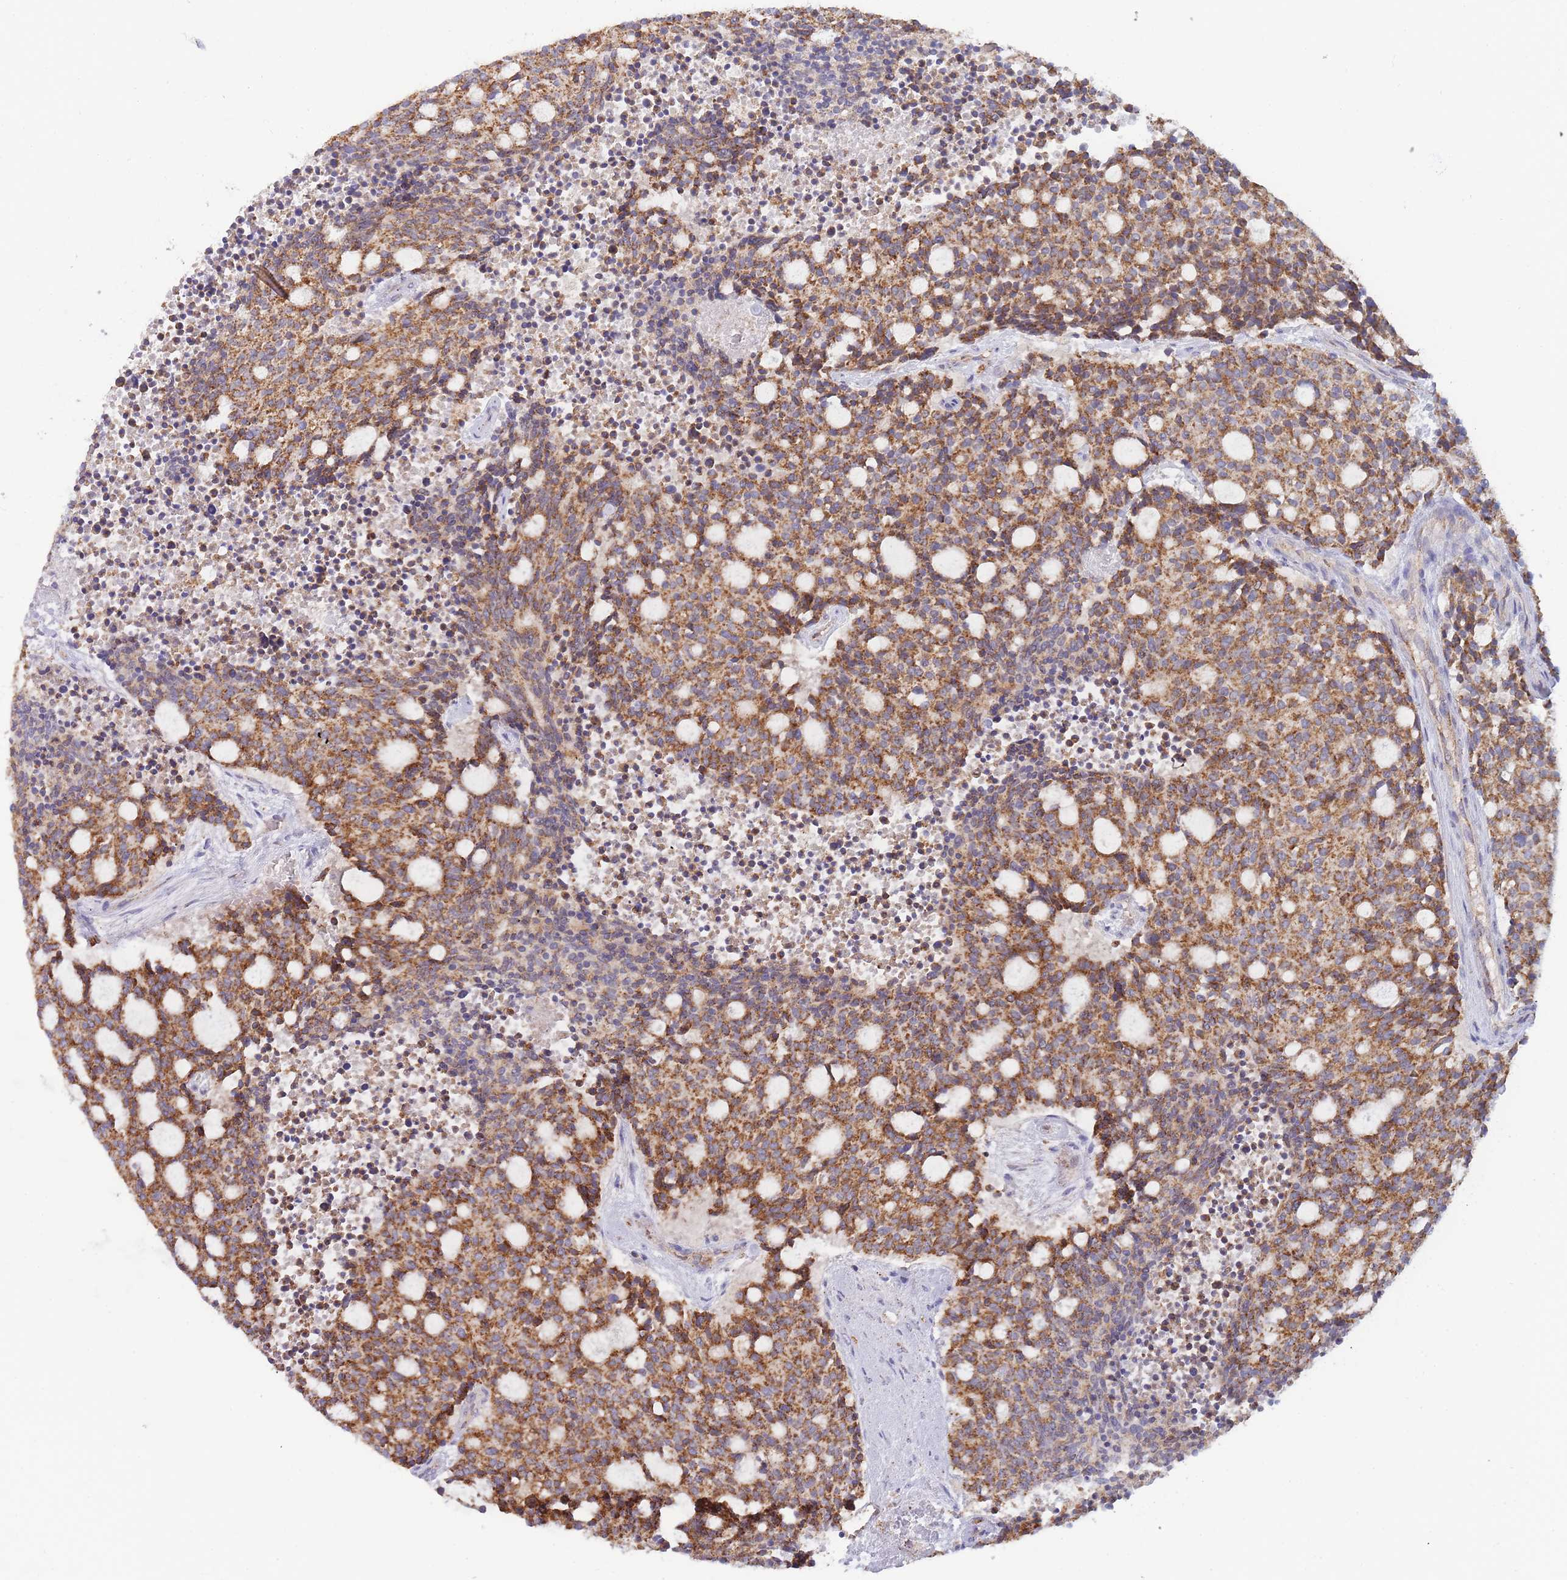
{"staining": {"intensity": "moderate", "quantity": ">75%", "location": "cytoplasmic/membranous"}, "tissue": "carcinoid", "cell_type": "Tumor cells", "image_type": "cancer", "snomed": [{"axis": "morphology", "description": "Carcinoid, malignant, NOS"}, {"axis": "topography", "description": "Pancreas"}], "caption": "Protein expression analysis of human carcinoid reveals moderate cytoplasmic/membranous staining in approximately >75% of tumor cells. Nuclei are stained in blue.", "gene": "MRPL17", "patient": {"sex": "female", "age": 54}}